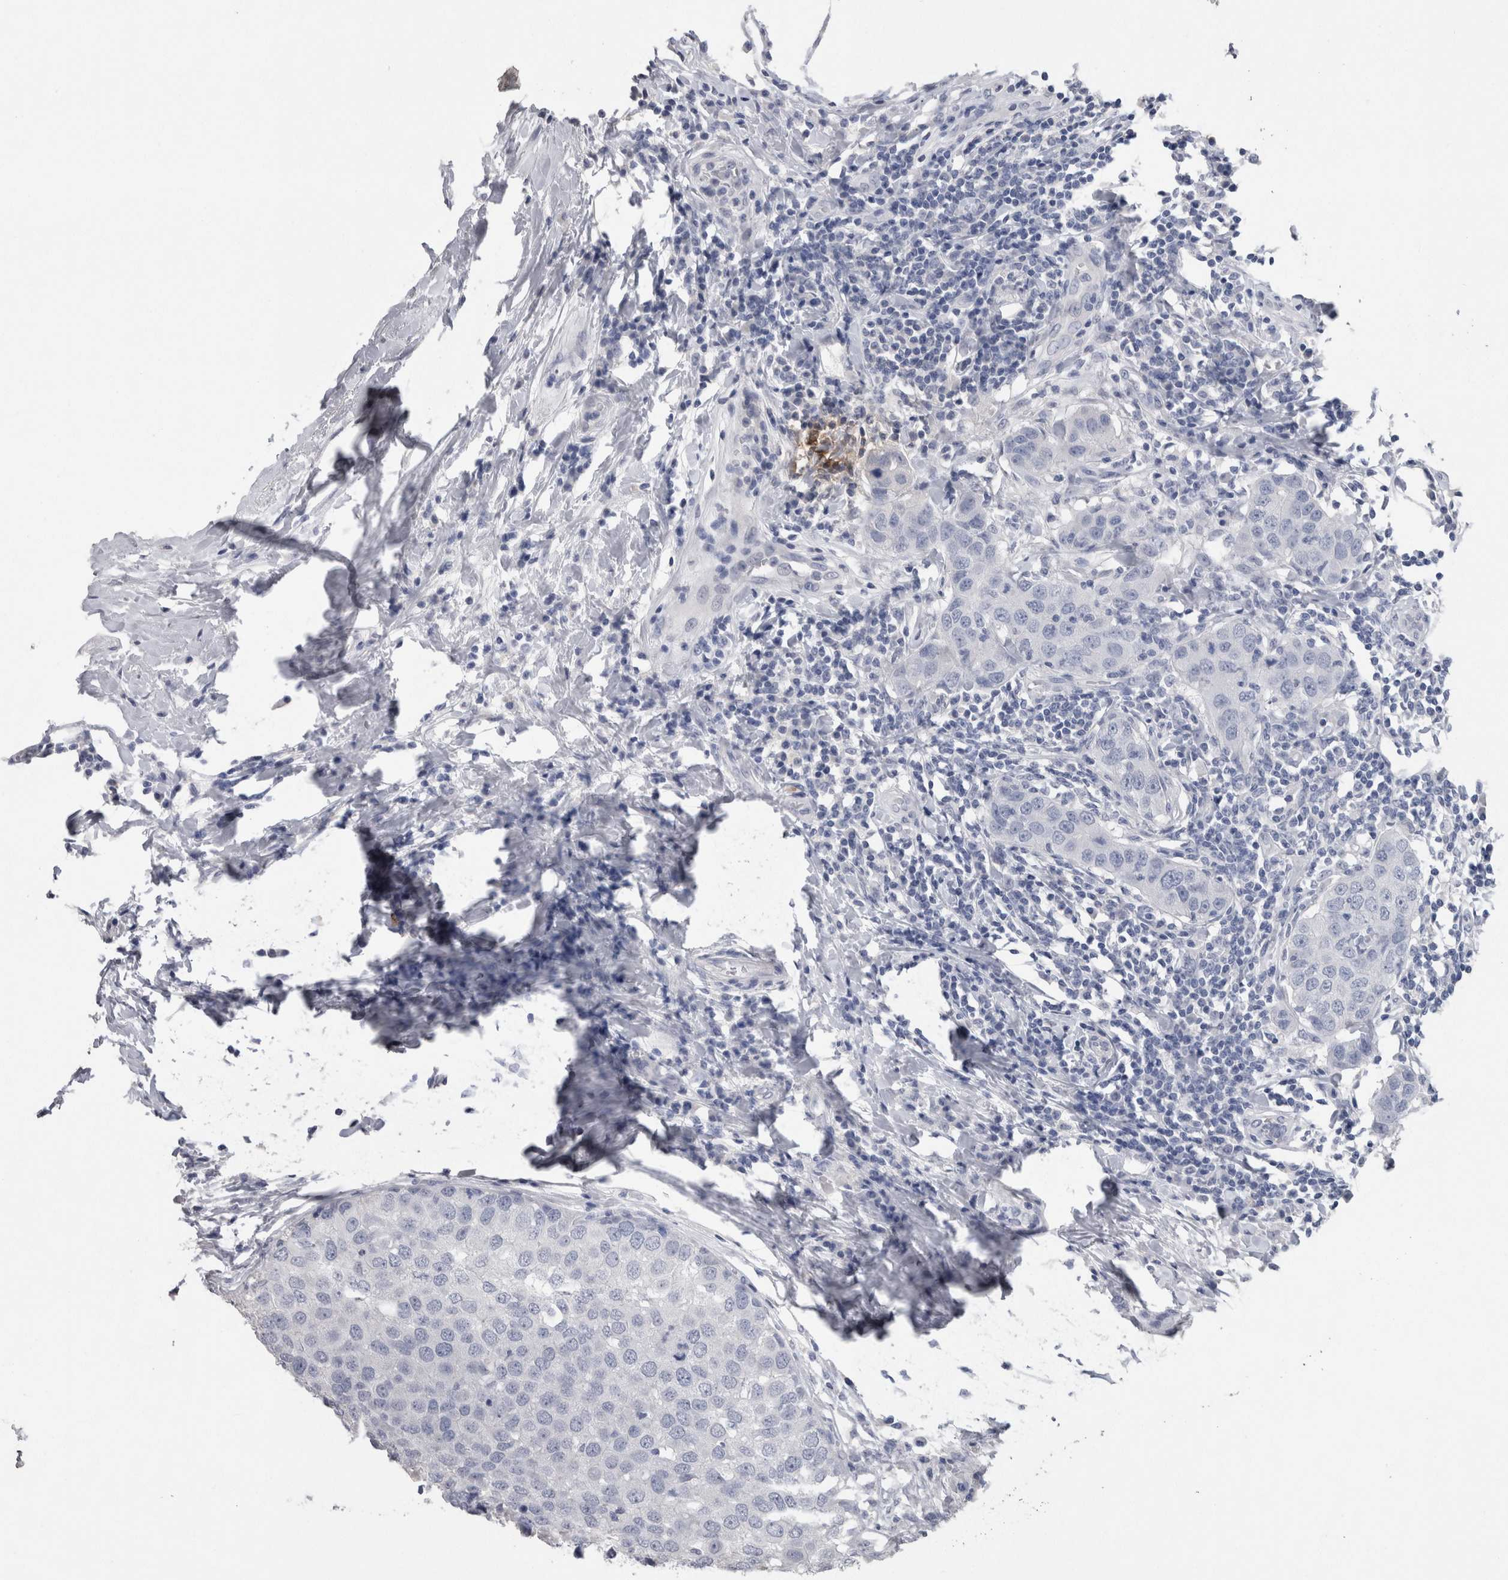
{"staining": {"intensity": "negative", "quantity": "none", "location": "none"}, "tissue": "breast cancer", "cell_type": "Tumor cells", "image_type": "cancer", "snomed": [{"axis": "morphology", "description": "Duct carcinoma"}, {"axis": "topography", "description": "Breast"}], "caption": "The histopathology image displays no significant staining in tumor cells of breast cancer (invasive ductal carcinoma). Nuclei are stained in blue.", "gene": "CA8", "patient": {"sex": "female", "age": 27}}